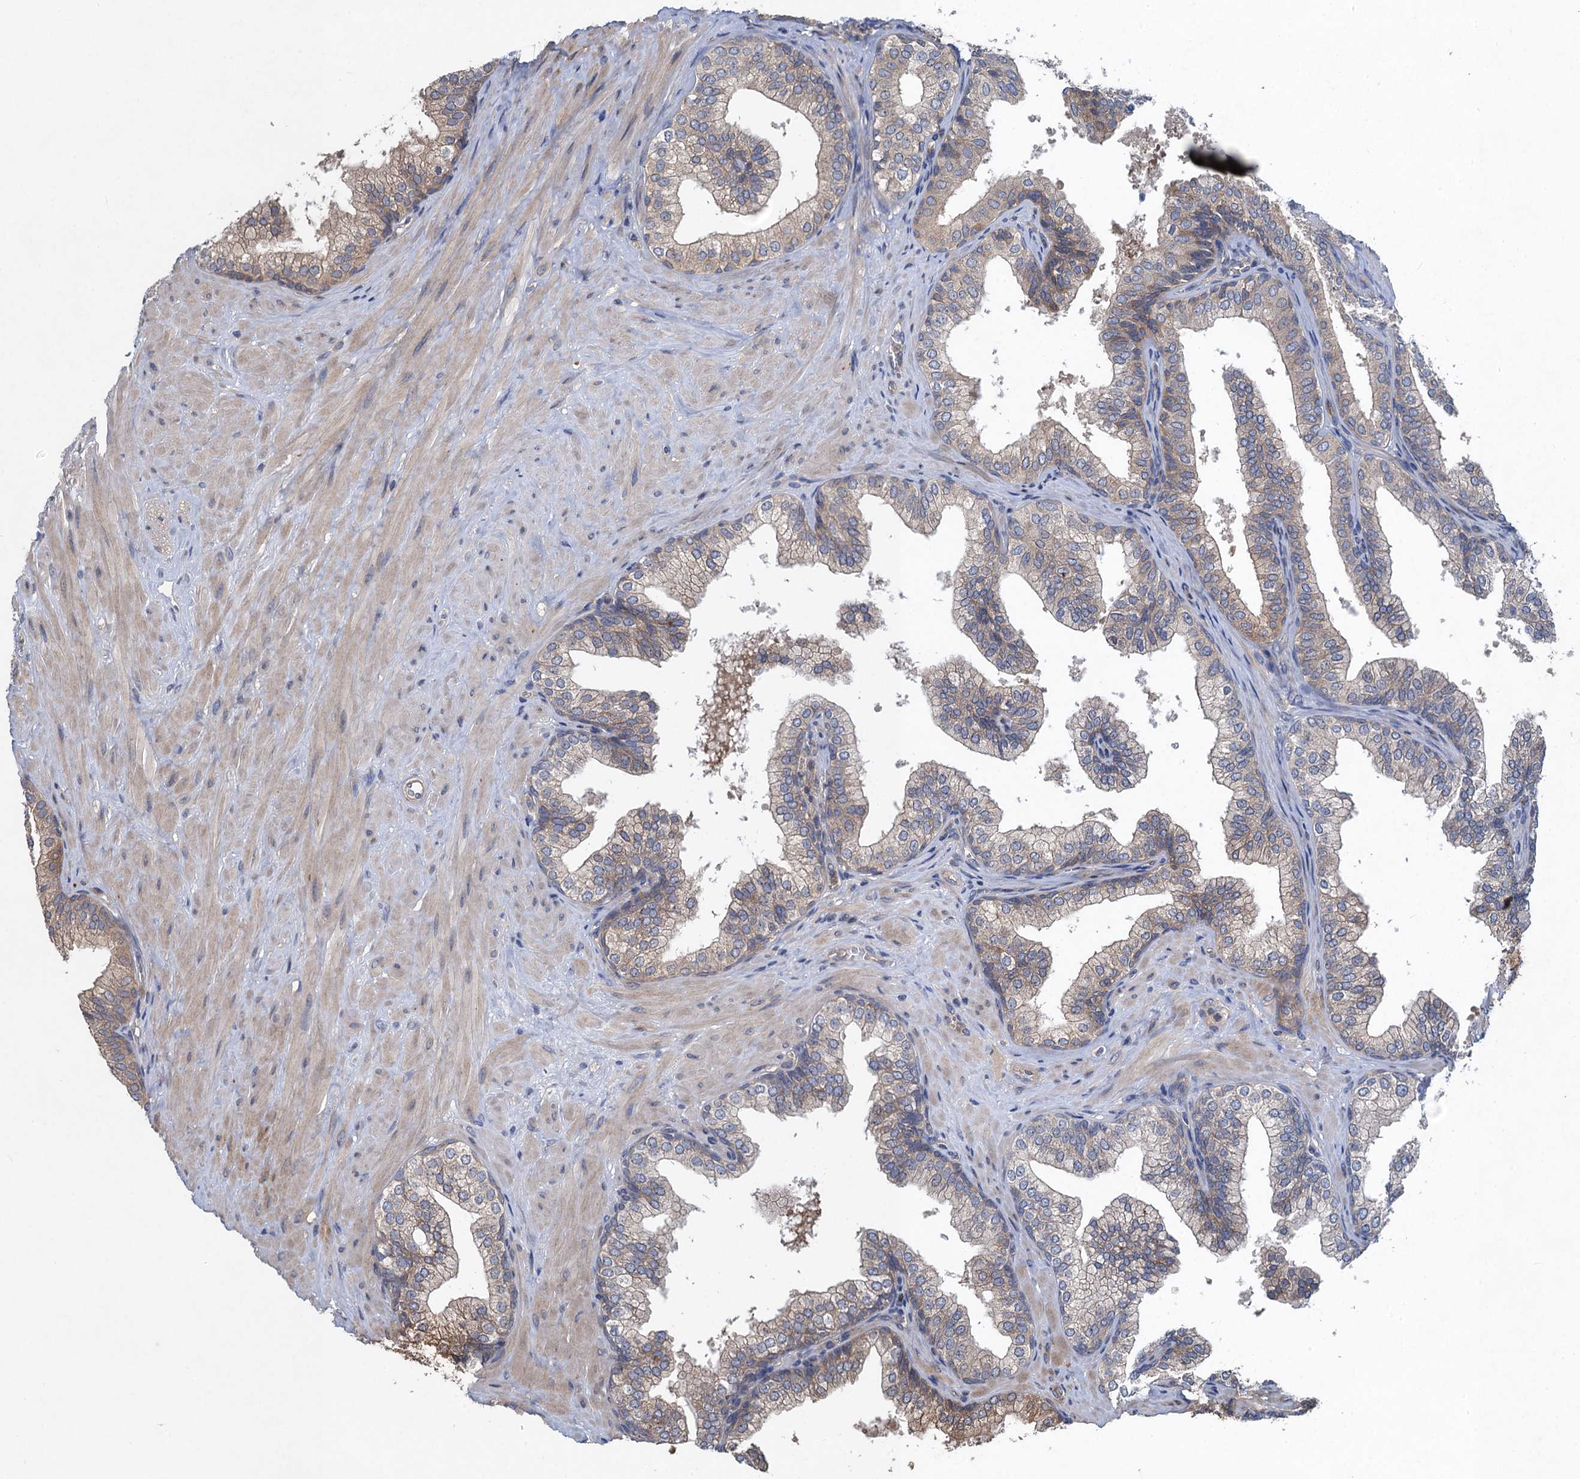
{"staining": {"intensity": "moderate", "quantity": "25%-75%", "location": "cytoplasmic/membranous"}, "tissue": "prostate", "cell_type": "Glandular cells", "image_type": "normal", "snomed": [{"axis": "morphology", "description": "Normal tissue, NOS"}, {"axis": "topography", "description": "Prostate"}], "caption": "IHC (DAB (3,3'-diaminobenzidine)) staining of benign human prostate shows moderate cytoplasmic/membranous protein expression in approximately 25%-75% of glandular cells.", "gene": "SNAP29", "patient": {"sex": "male", "age": 60}}